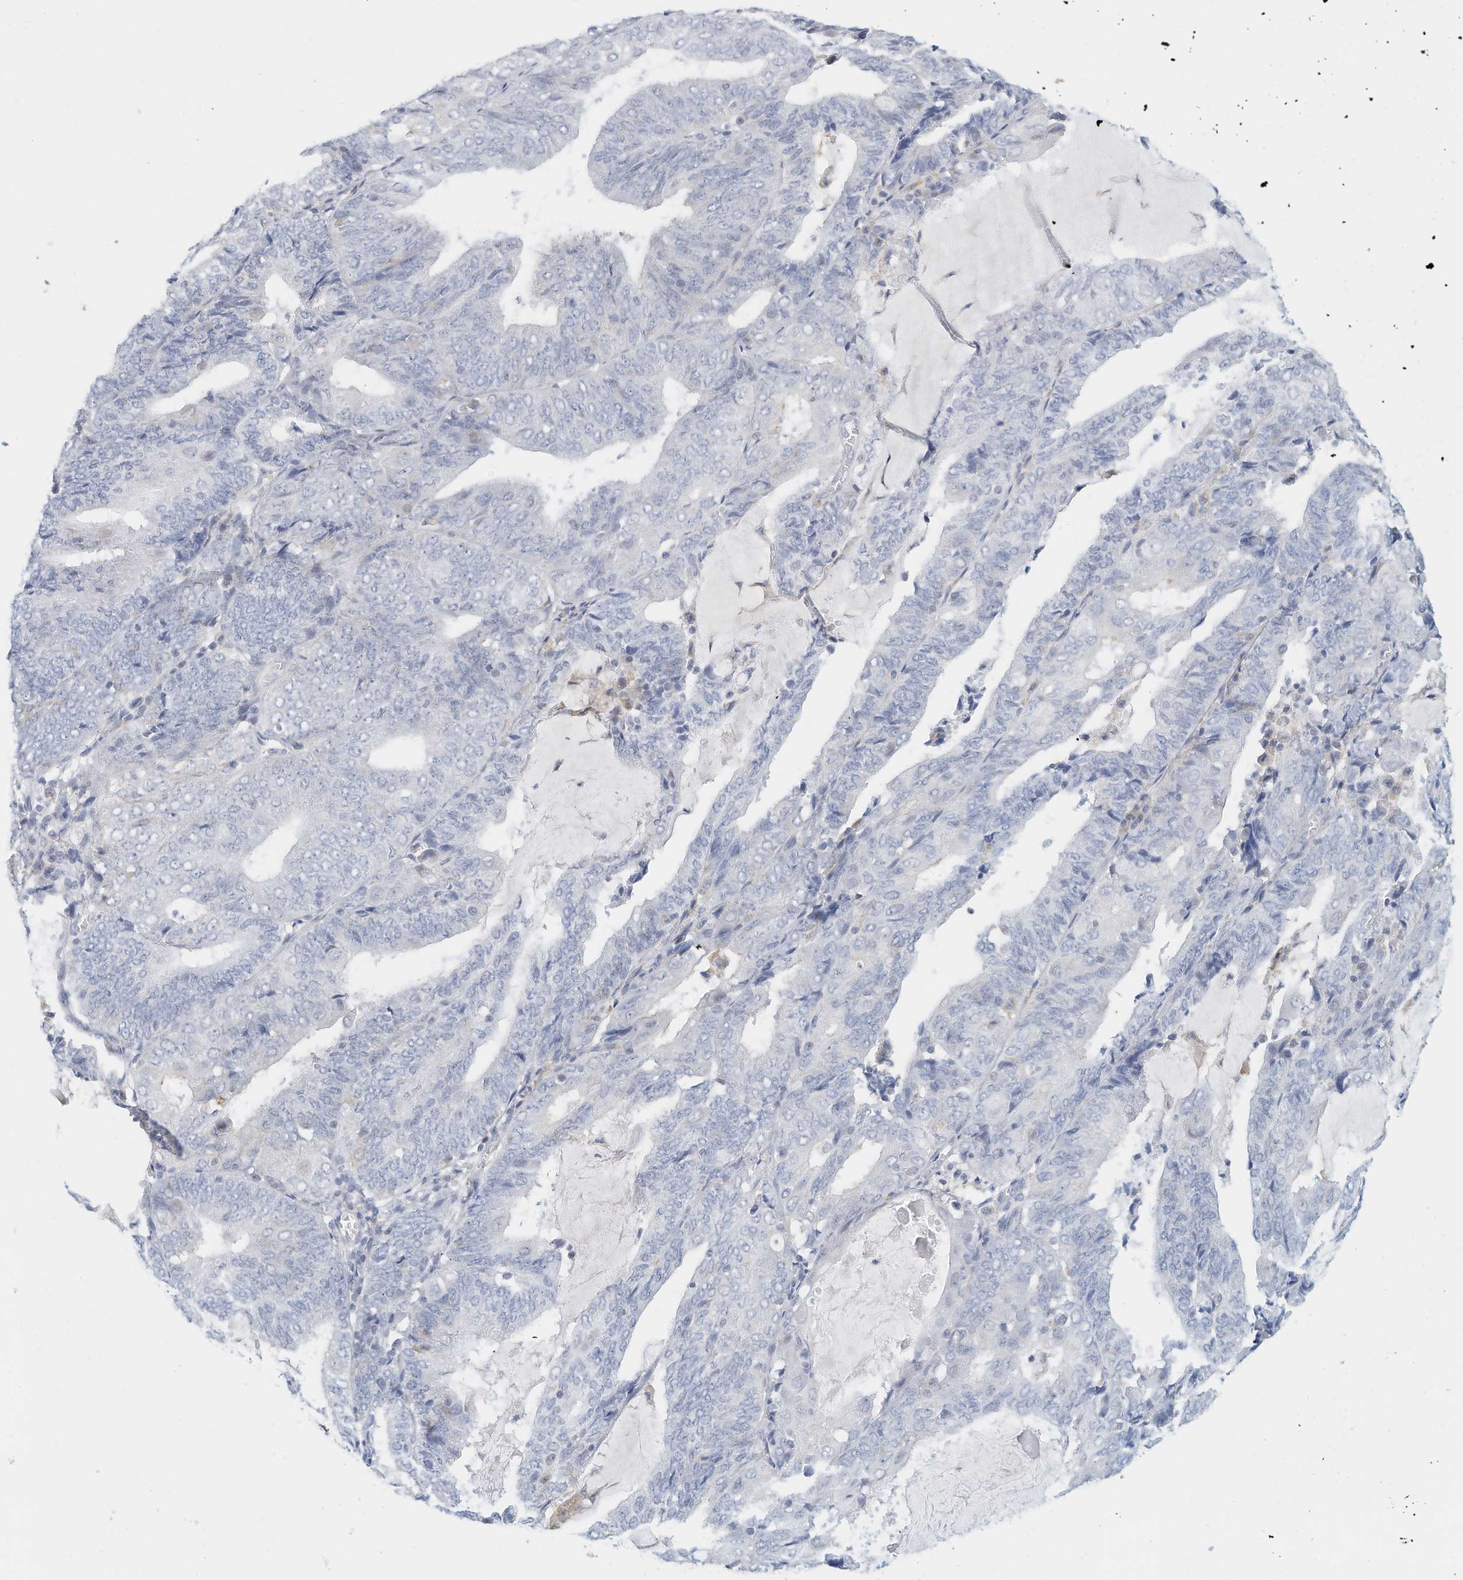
{"staining": {"intensity": "negative", "quantity": "none", "location": "none"}, "tissue": "endometrial cancer", "cell_type": "Tumor cells", "image_type": "cancer", "snomed": [{"axis": "morphology", "description": "Adenocarcinoma, NOS"}, {"axis": "topography", "description": "Endometrium"}], "caption": "An IHC image of adenocarcinoma (endometrial) is shown. There is no staining in tumor cells of adenocarcinoma (endometrial).", "gene": "MICAL1", "patient": {"sex": "female", "age": 81}}